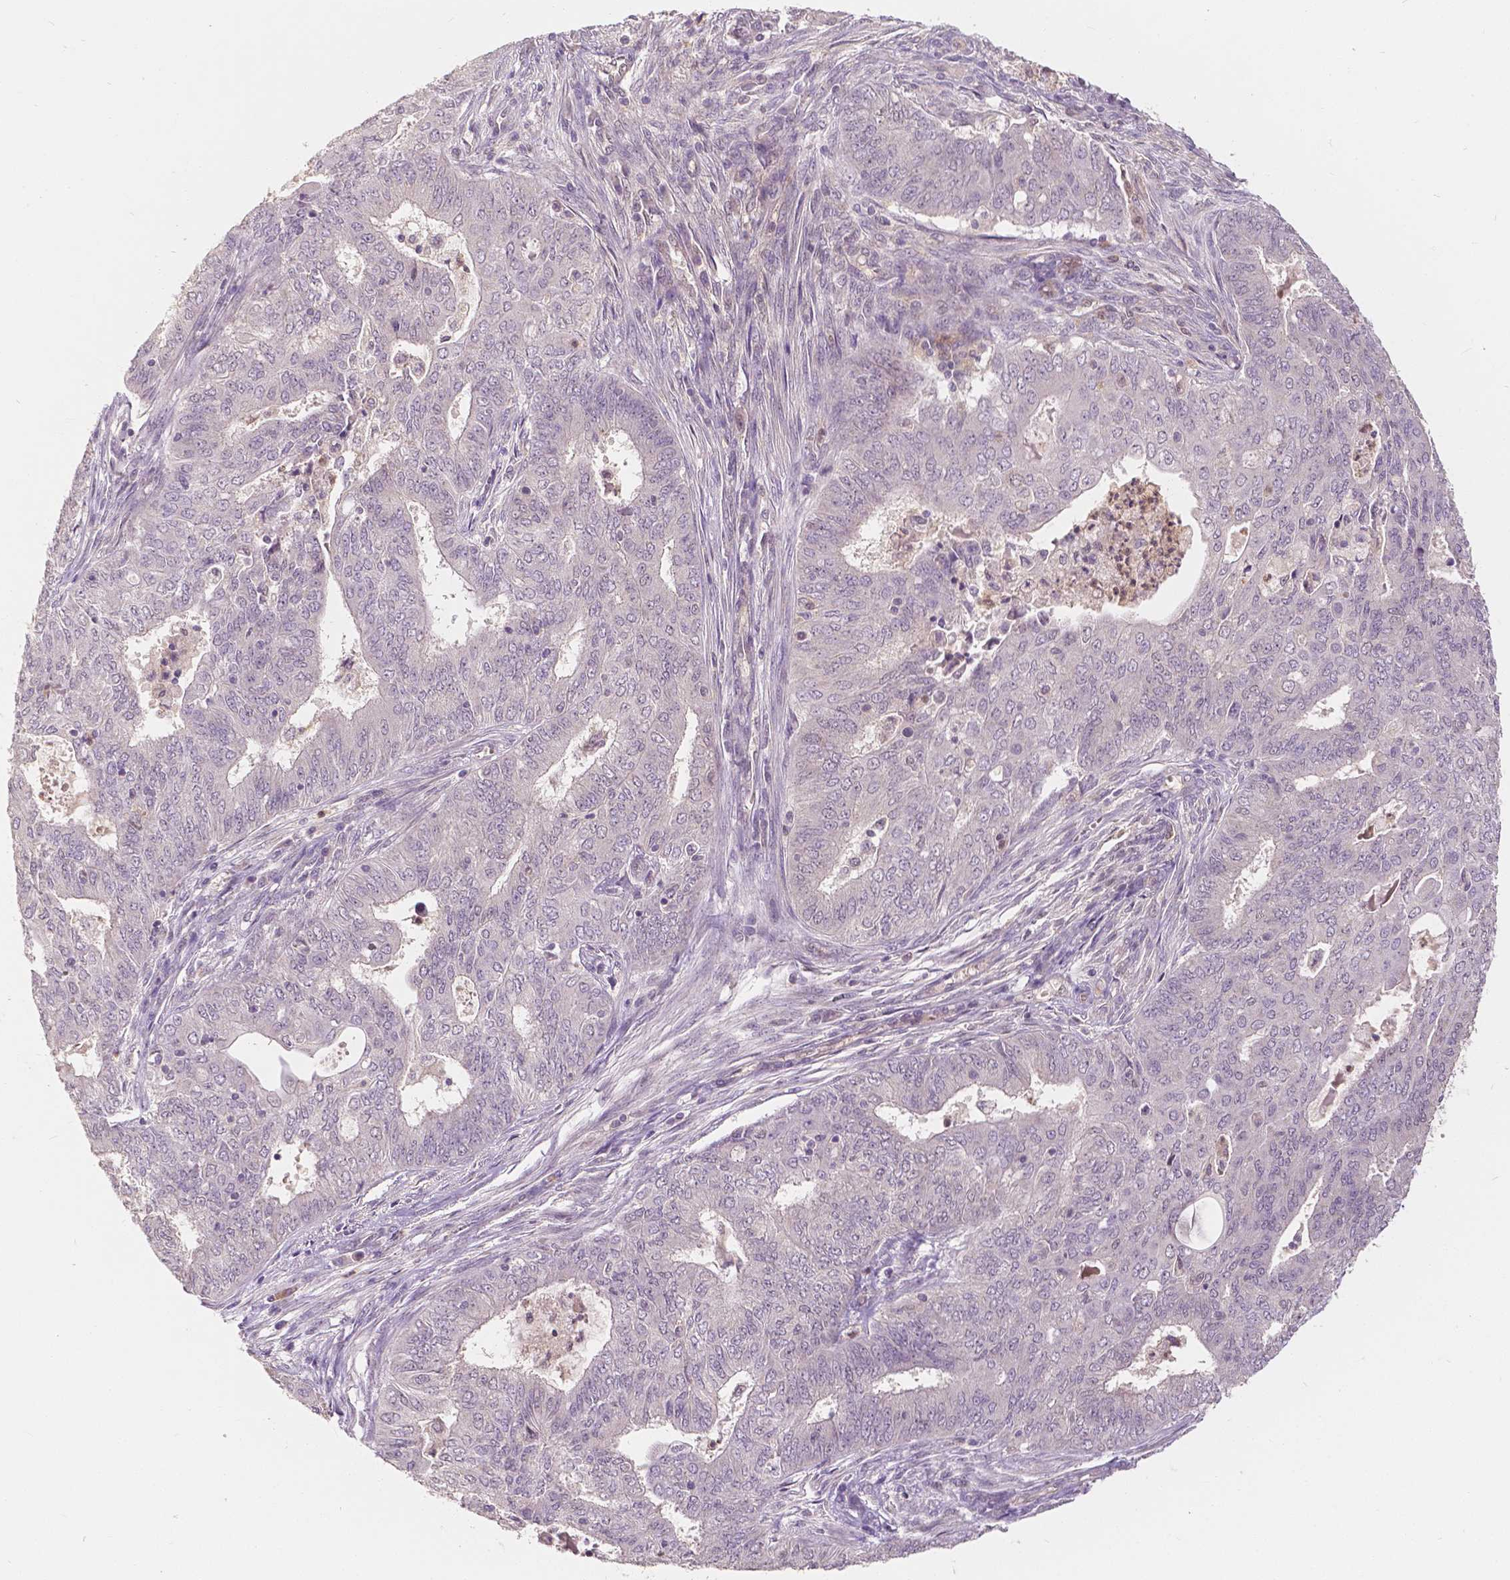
{"staining": {"intensity": "negative", "quantity": "none", "location": "none"}, "tissue": "endometrial cancer", "cell_type": "Tumor cells", "image_type": "cancer", "snomed": [{"axis": "morphology", "description": "Adenocarcinoma, NOS"}, {"axis": "topography", "description": "Endometrium"}], "caption": "Endometrial adenocarcinoma was stained to show a protein in brown. There is no significant positivity in tumor cells.", "gene": "NAPRT", "patient": {"sex": "female", "age": 62}}